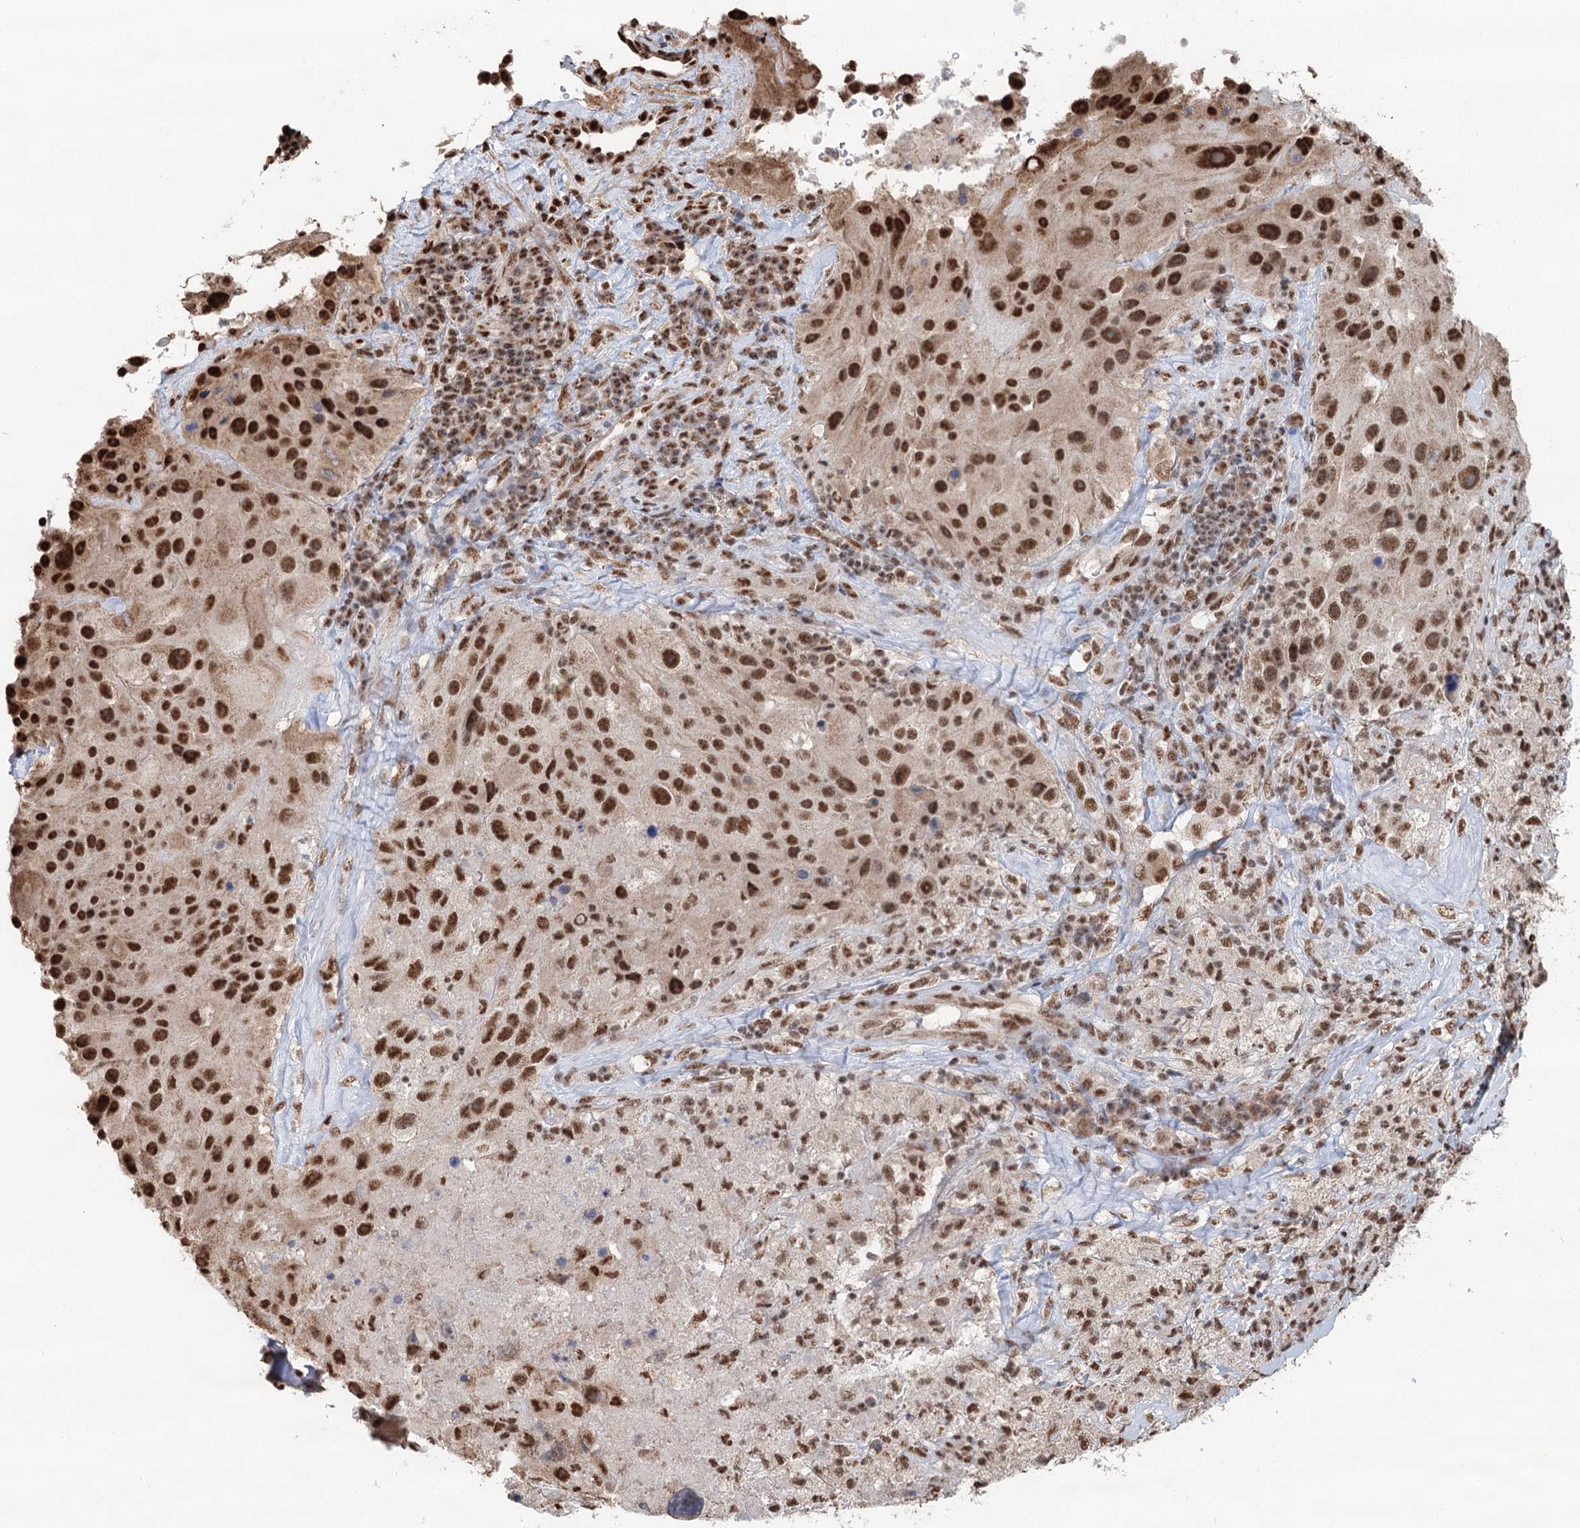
{"staining": {"intensity": "strong", "quantity": ">75%", "location": "nuclear"}, "tissue": "melanoma", "cell_type": "Tumor cells", "image_type": "cancer", "snomed": [{"axis": "morphology", "description": "Malignant melanoma, Metastatic site"}, {"axis": "topography", "description": "Lymph node"}], "caption": "Melanoma tissue reveals strong nuclear expression in approximately >75% of tumor cells, visualized by immunohistochemistry.", "gene": "GPALPP1", "patient": {"sex": "male", "age": 62}}